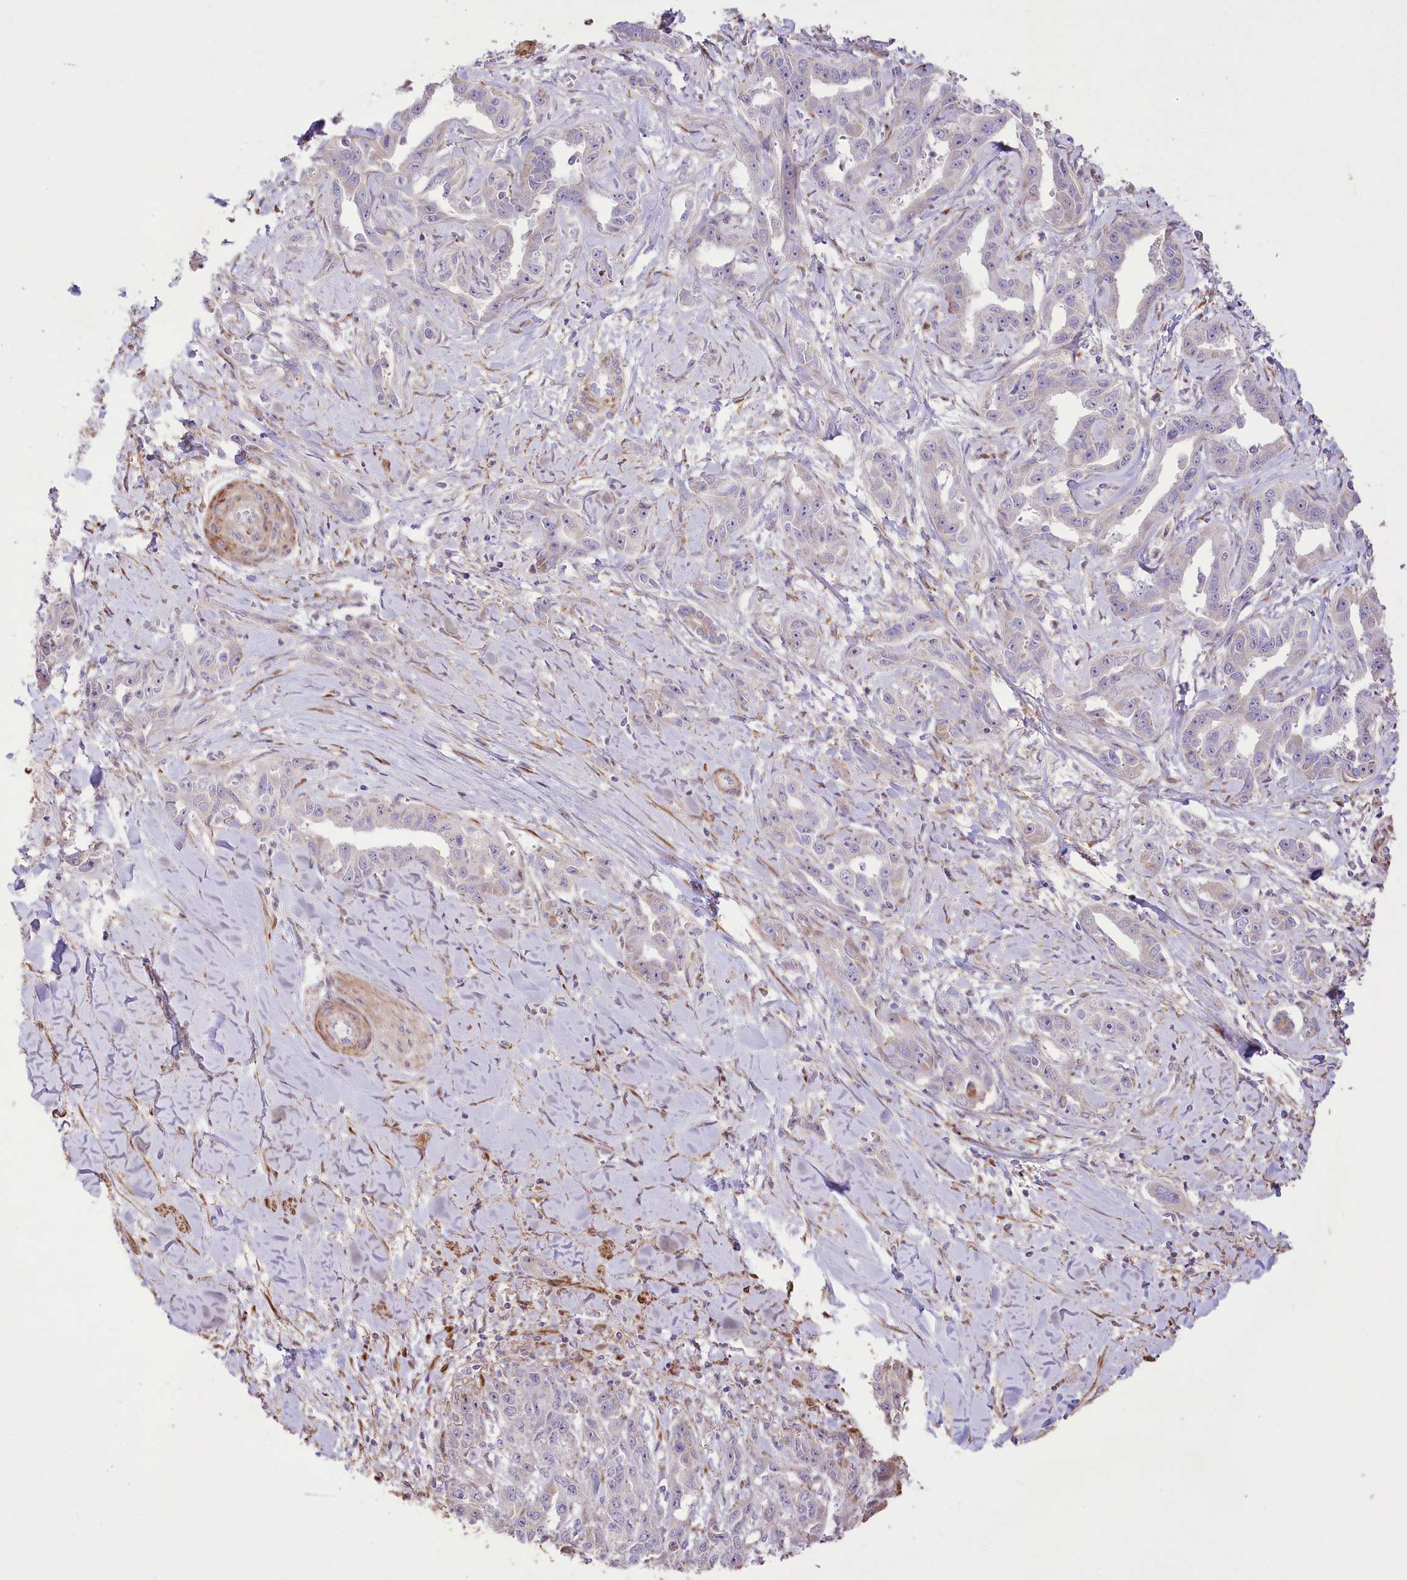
{"staining": {"intensity": "negative", "quantity": "none", "location": "none"}, "tissue": "liver cancer", "cell_type": "Tumor cells", "image_type": "cancer", "snomed": [{"axis": "morphology", "description": "Cholangiocarcinoma"}, {"axis": "topography", "description": "Liver"}], "caption": "DAB immunohistochemical staining of cholangiocarcinoma (liver) exhibits no significant expression in tumor cells.", "gene": "RNF24", "patient": {"sex": "male", "age": 59}}